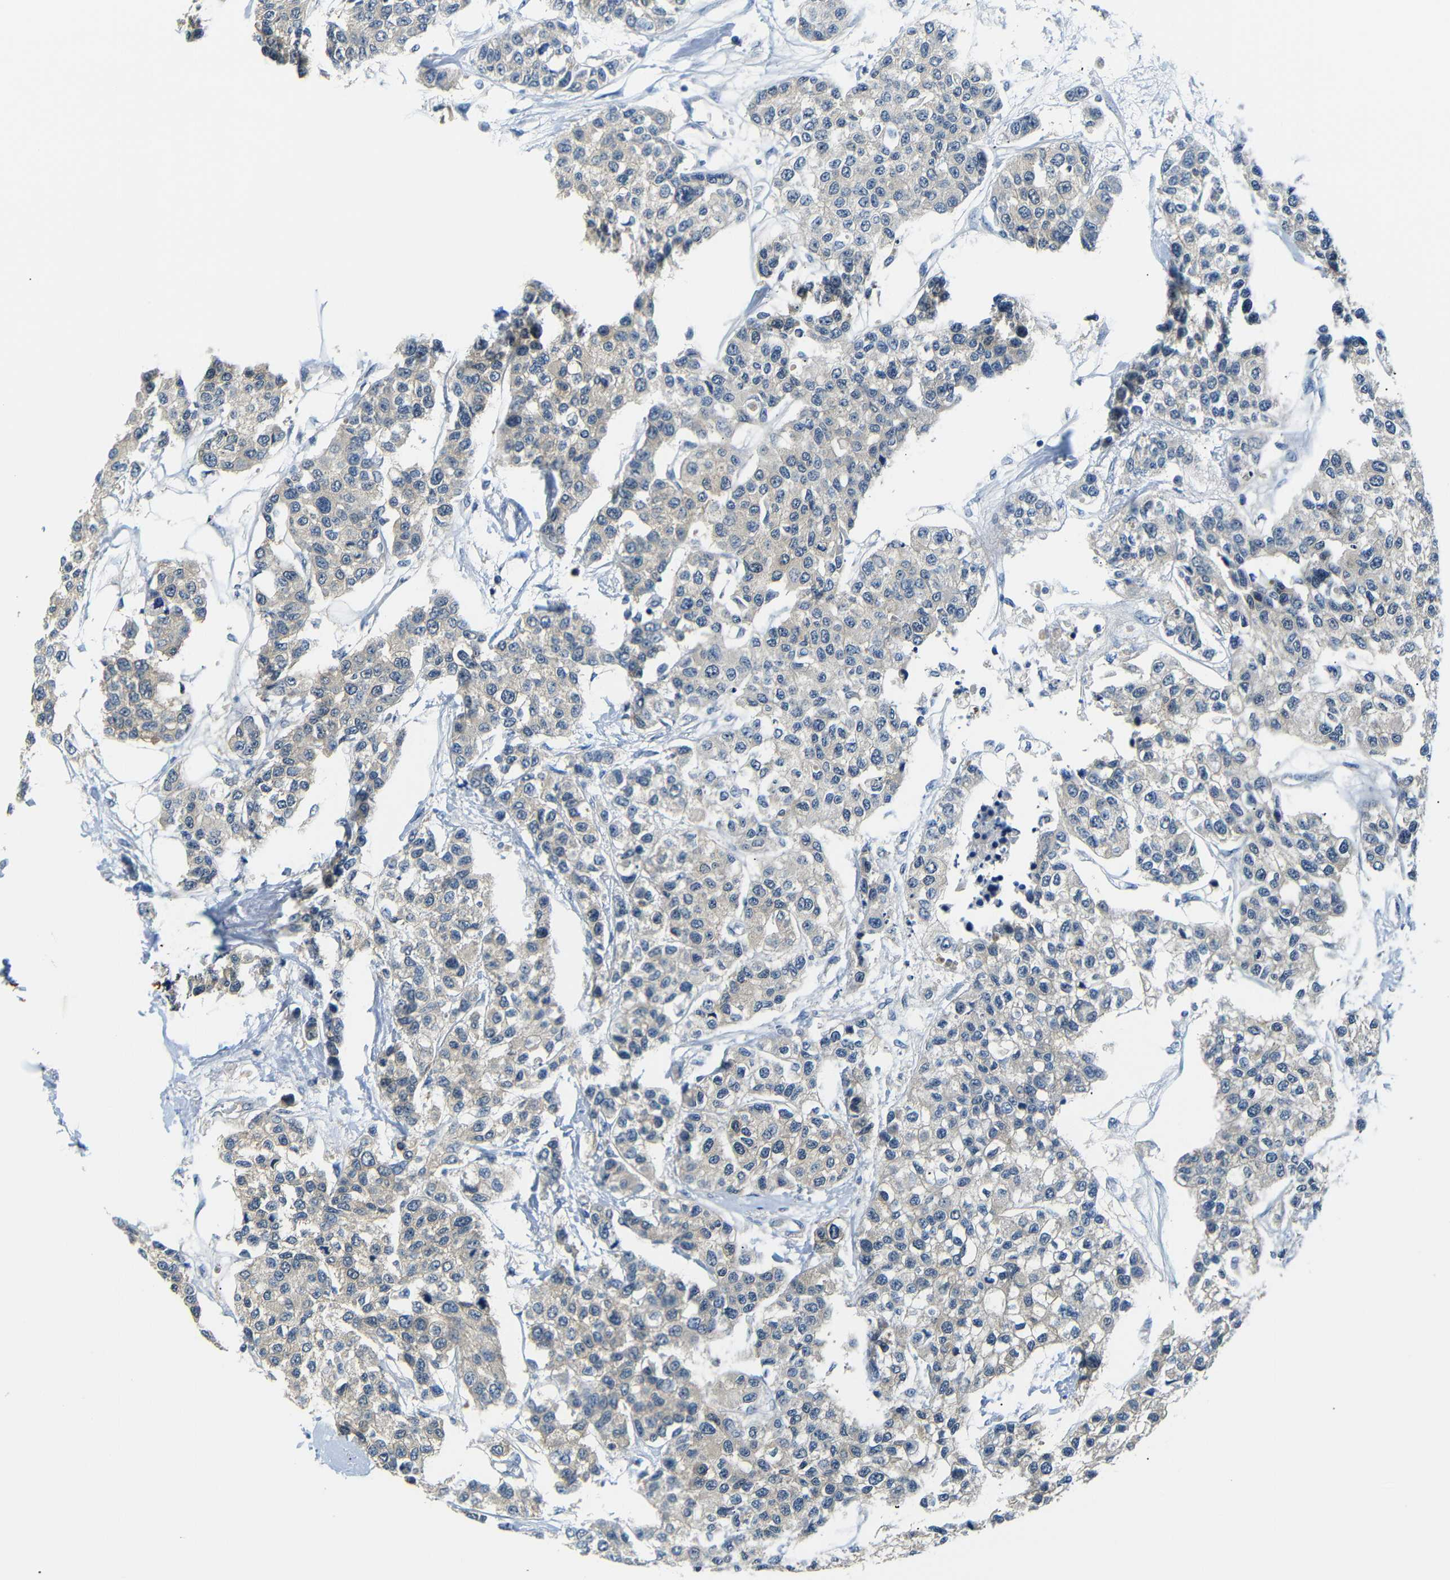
{"staining": {"intensity": "negative", "quantity": "none", "location": "none"}, "tissue": "breast cancer", "cell_type": "Tumor cells", "image_type": "cancer", "snomed": [{"axis": "morphology", "description": "Duct carcinoma"}, {"axis": "topography", "description": "Breast"}], "caption": "Tumor cells are negative for brown protein staining in breast cancer (infiltrating ductal carcinoma). (IHC, brightfield microscopy, high magnification).", "gene": "SFN", "patient": {"sex": "female", "age": 51}}